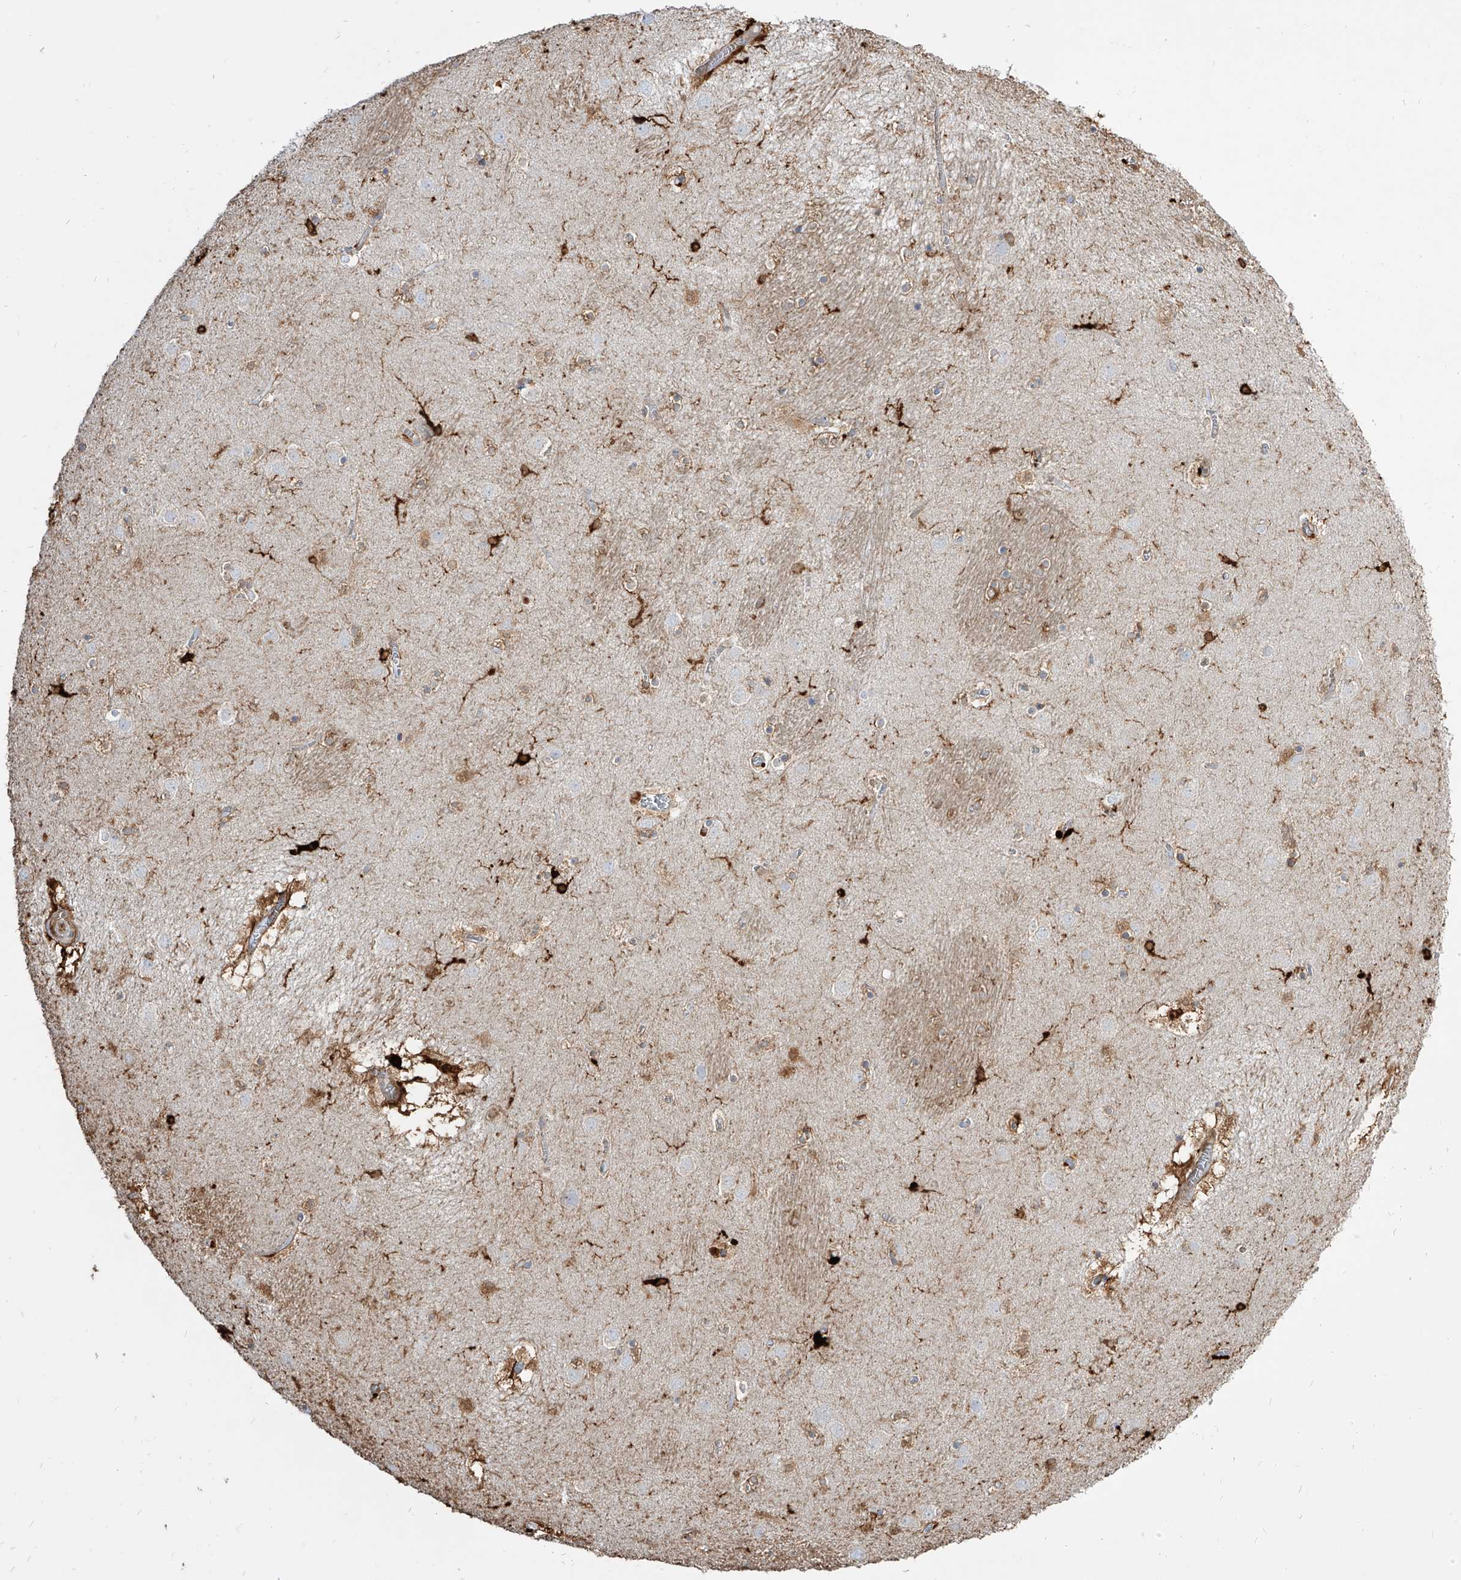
{"staining": {"intensity": "strong", "quantity": "<25%", "location": "cytoplasmic/membranous"}, "tissue": "caudate", "cell_type": "Glial cells", "image_type": "normal", "snomed": [{"axis": "morphology", "description": "Normal tissue, NOS"}, {"axis": "topography", "description": "Lateral ventricle wall"}], "caption": "This micrograph exhibits normal caudate stained with IHC to label a protein in brown. The cytoplasmic/membranous of glial cells show strong positivity for the protein. Nuclei are counter-stained blue.", "gene": "KYNU", "patient": {"sex": "male", "age": 70}}